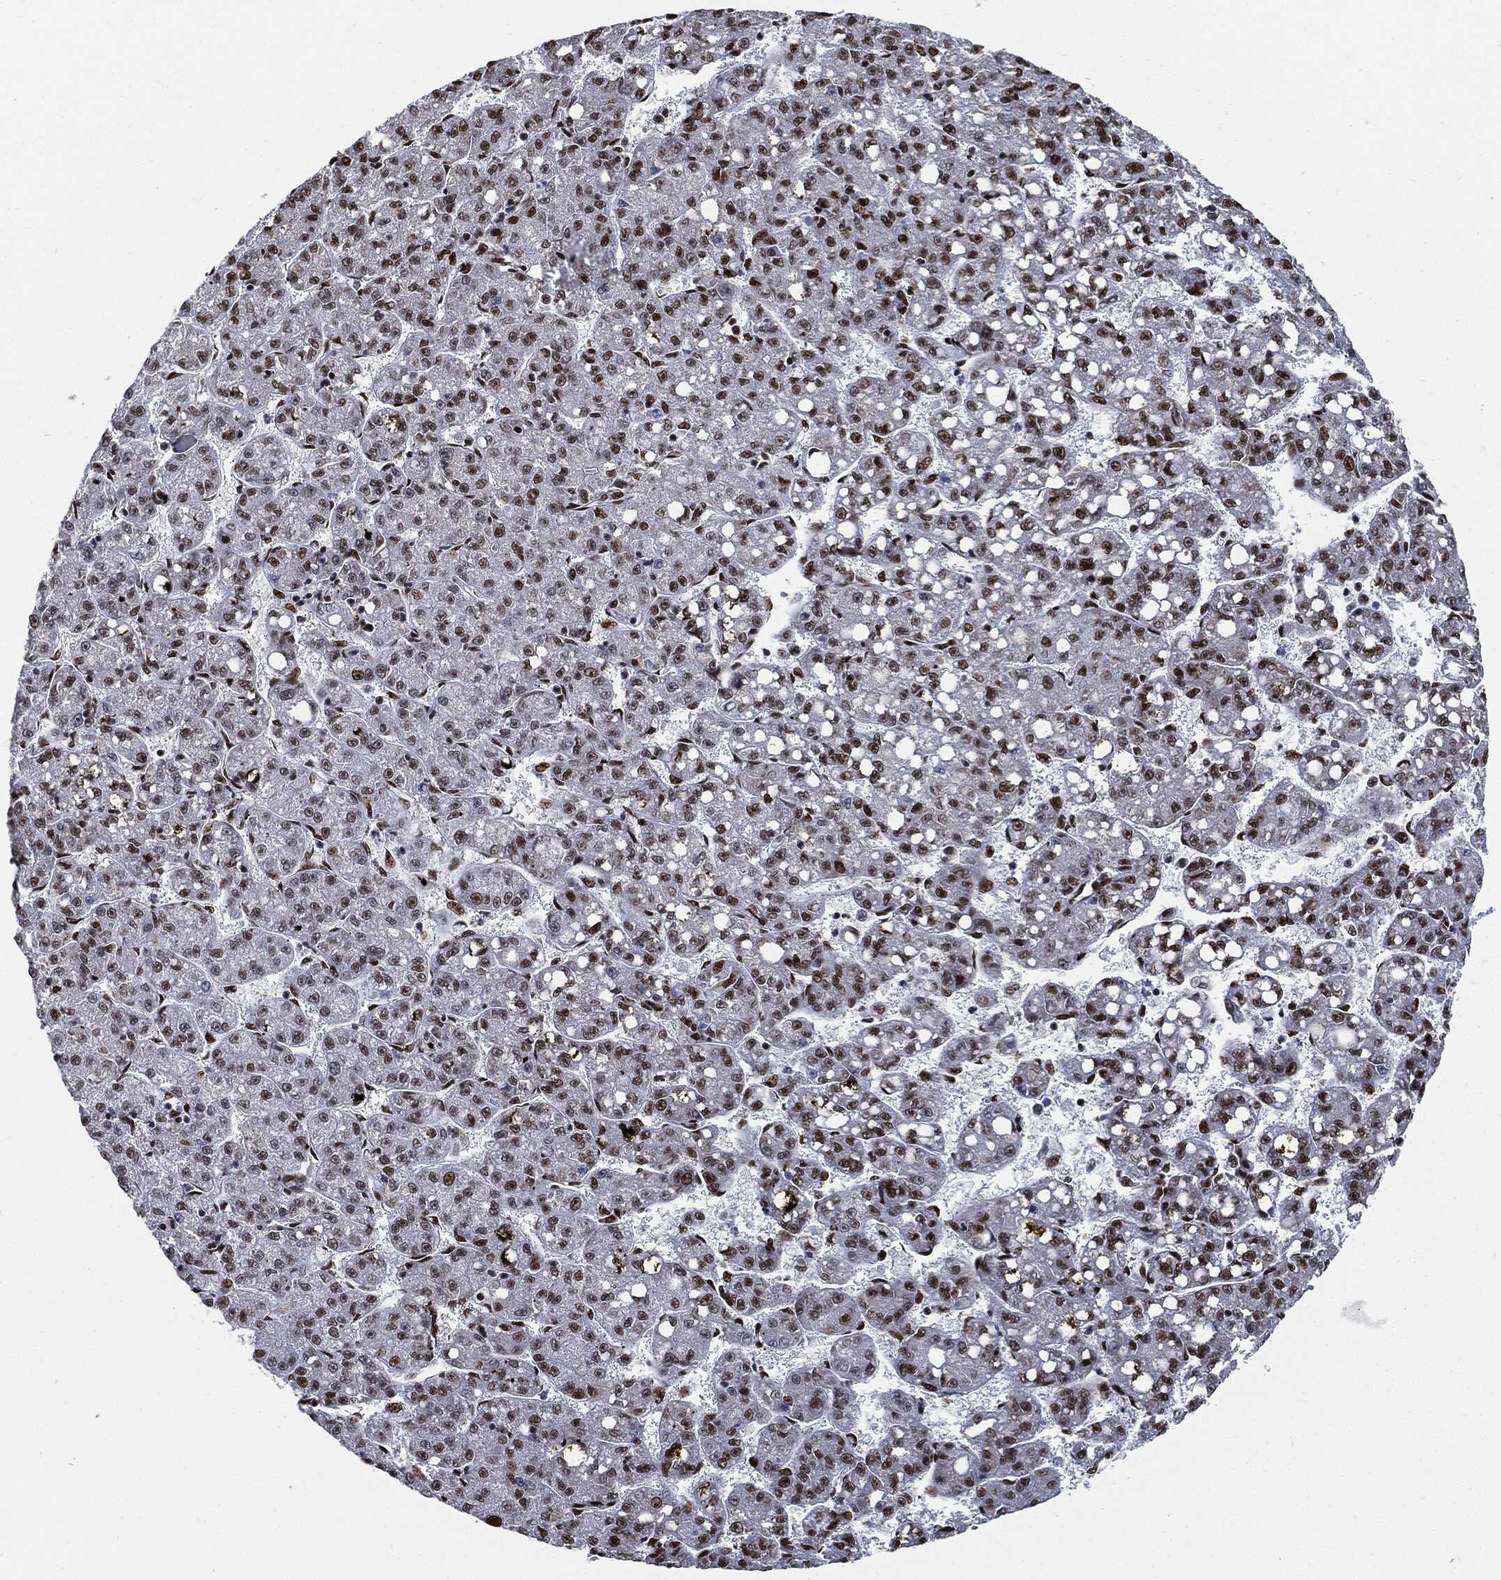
{"staining": {"intensity": "moderate", "quantity": ">75%", "location": "nuclear"}, "tissue": "liver cancer", "cell_type": "Tumor cells", "image_type": "cancer", "snomed": [{"axis": "morphology", "description": "Carcinoma, Hepatocellular, NOS"}, {"axis": "topography", "description": "Liver"}], "caption": "Immunohistochemical staining of hepatocellular carcinoma (liver) reveals medium levels of moderate nuclear protein expression in approximately >75% of tumor cells.", "gene": "RECQL", "patient": {"sex": "female", "age": 65}}